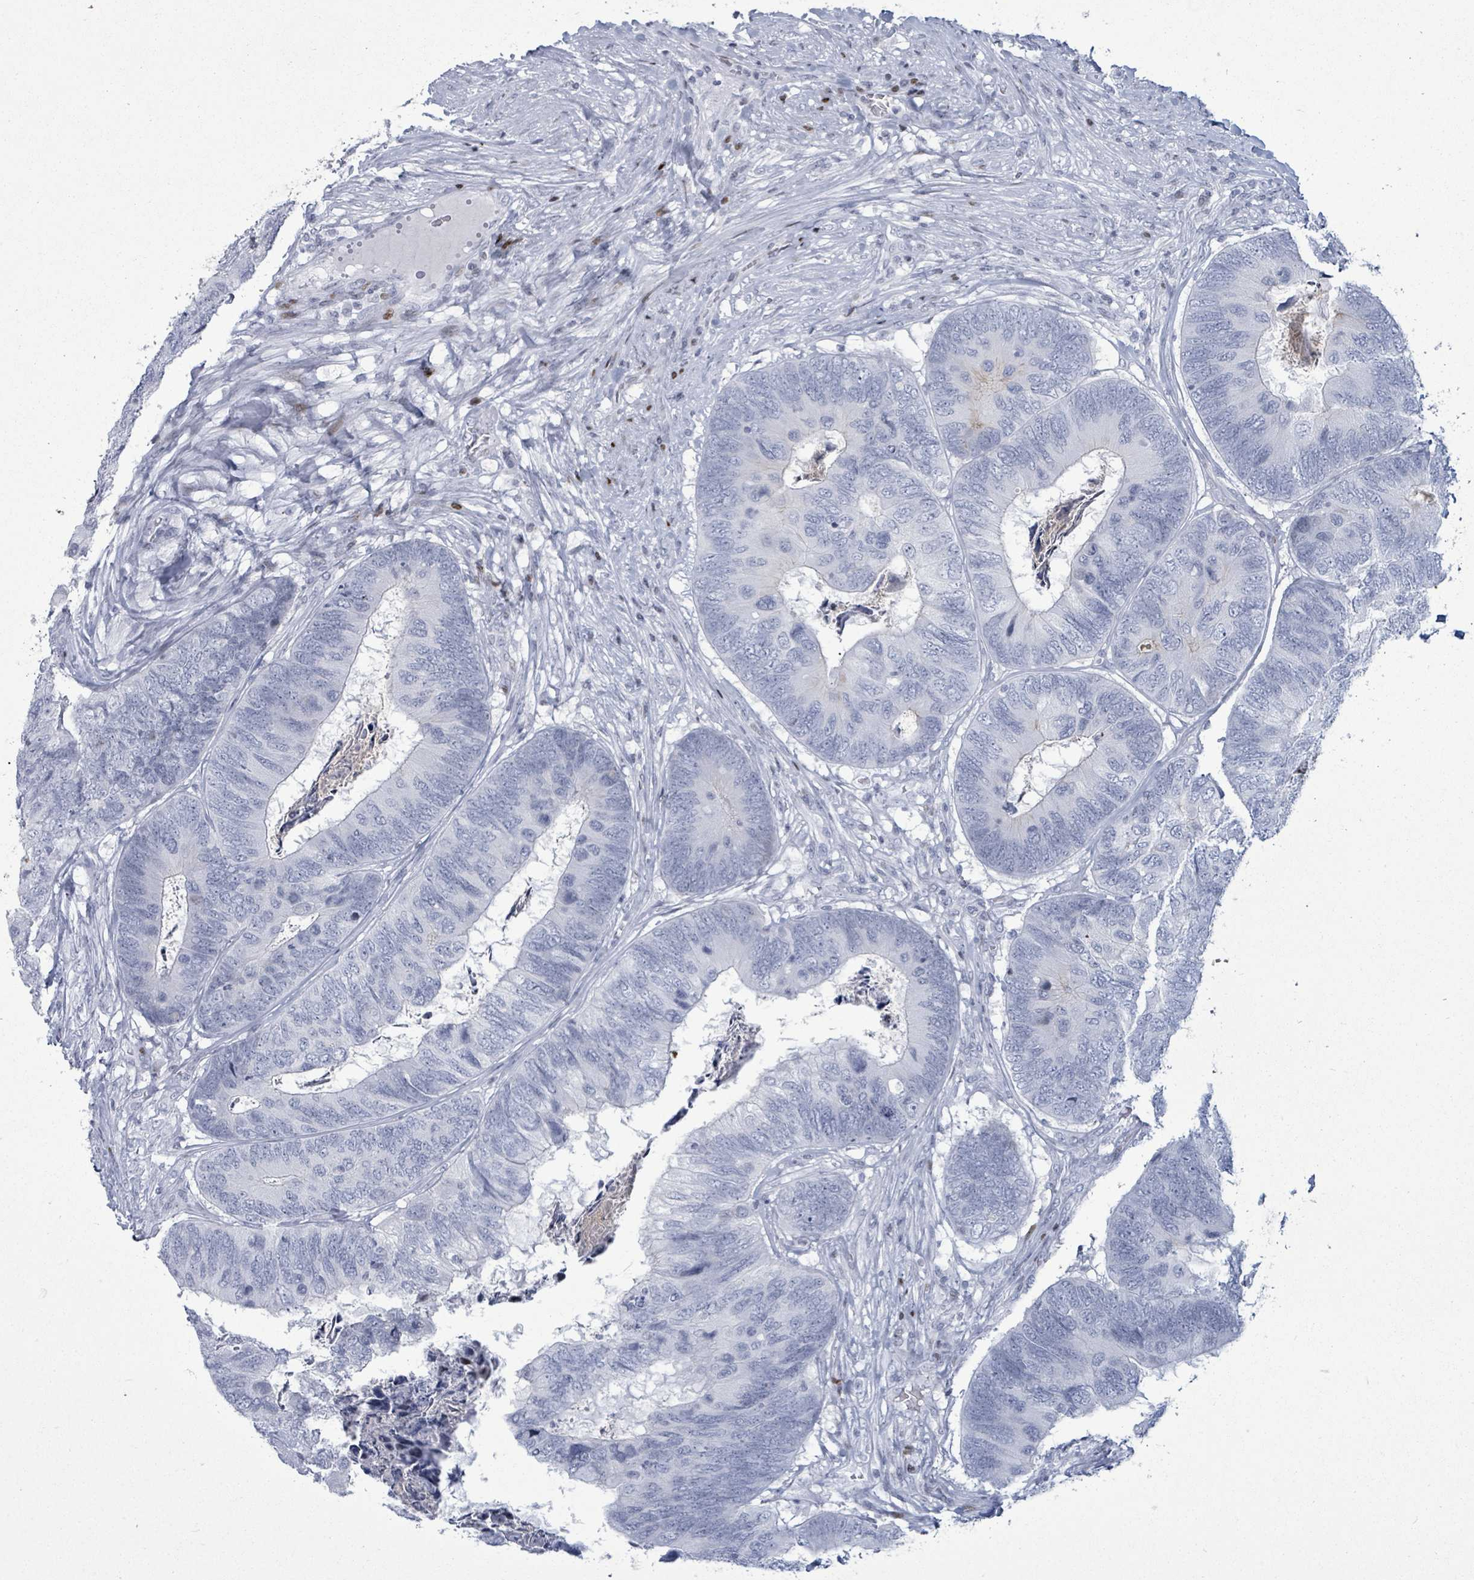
{"staining": {"intensity": "negative", "quantity": "none", "location": "none"}, "tissue": "colorectal cancer", "cell_type": "Tumor cells", "image_type": "cancer", "snomed": [{"axis": "morphology", "description": "Adenocarcinoma, NOS"}, {"axis": "topography", "description": "Colon"}], "caption": "IHC micrograph of neoplastic tissue: colorectal cancer stained with DAB reveals no significant protein expression in tumor cells.", "gene": "MALL", "patient": {"sex": "female", "age": 67}}